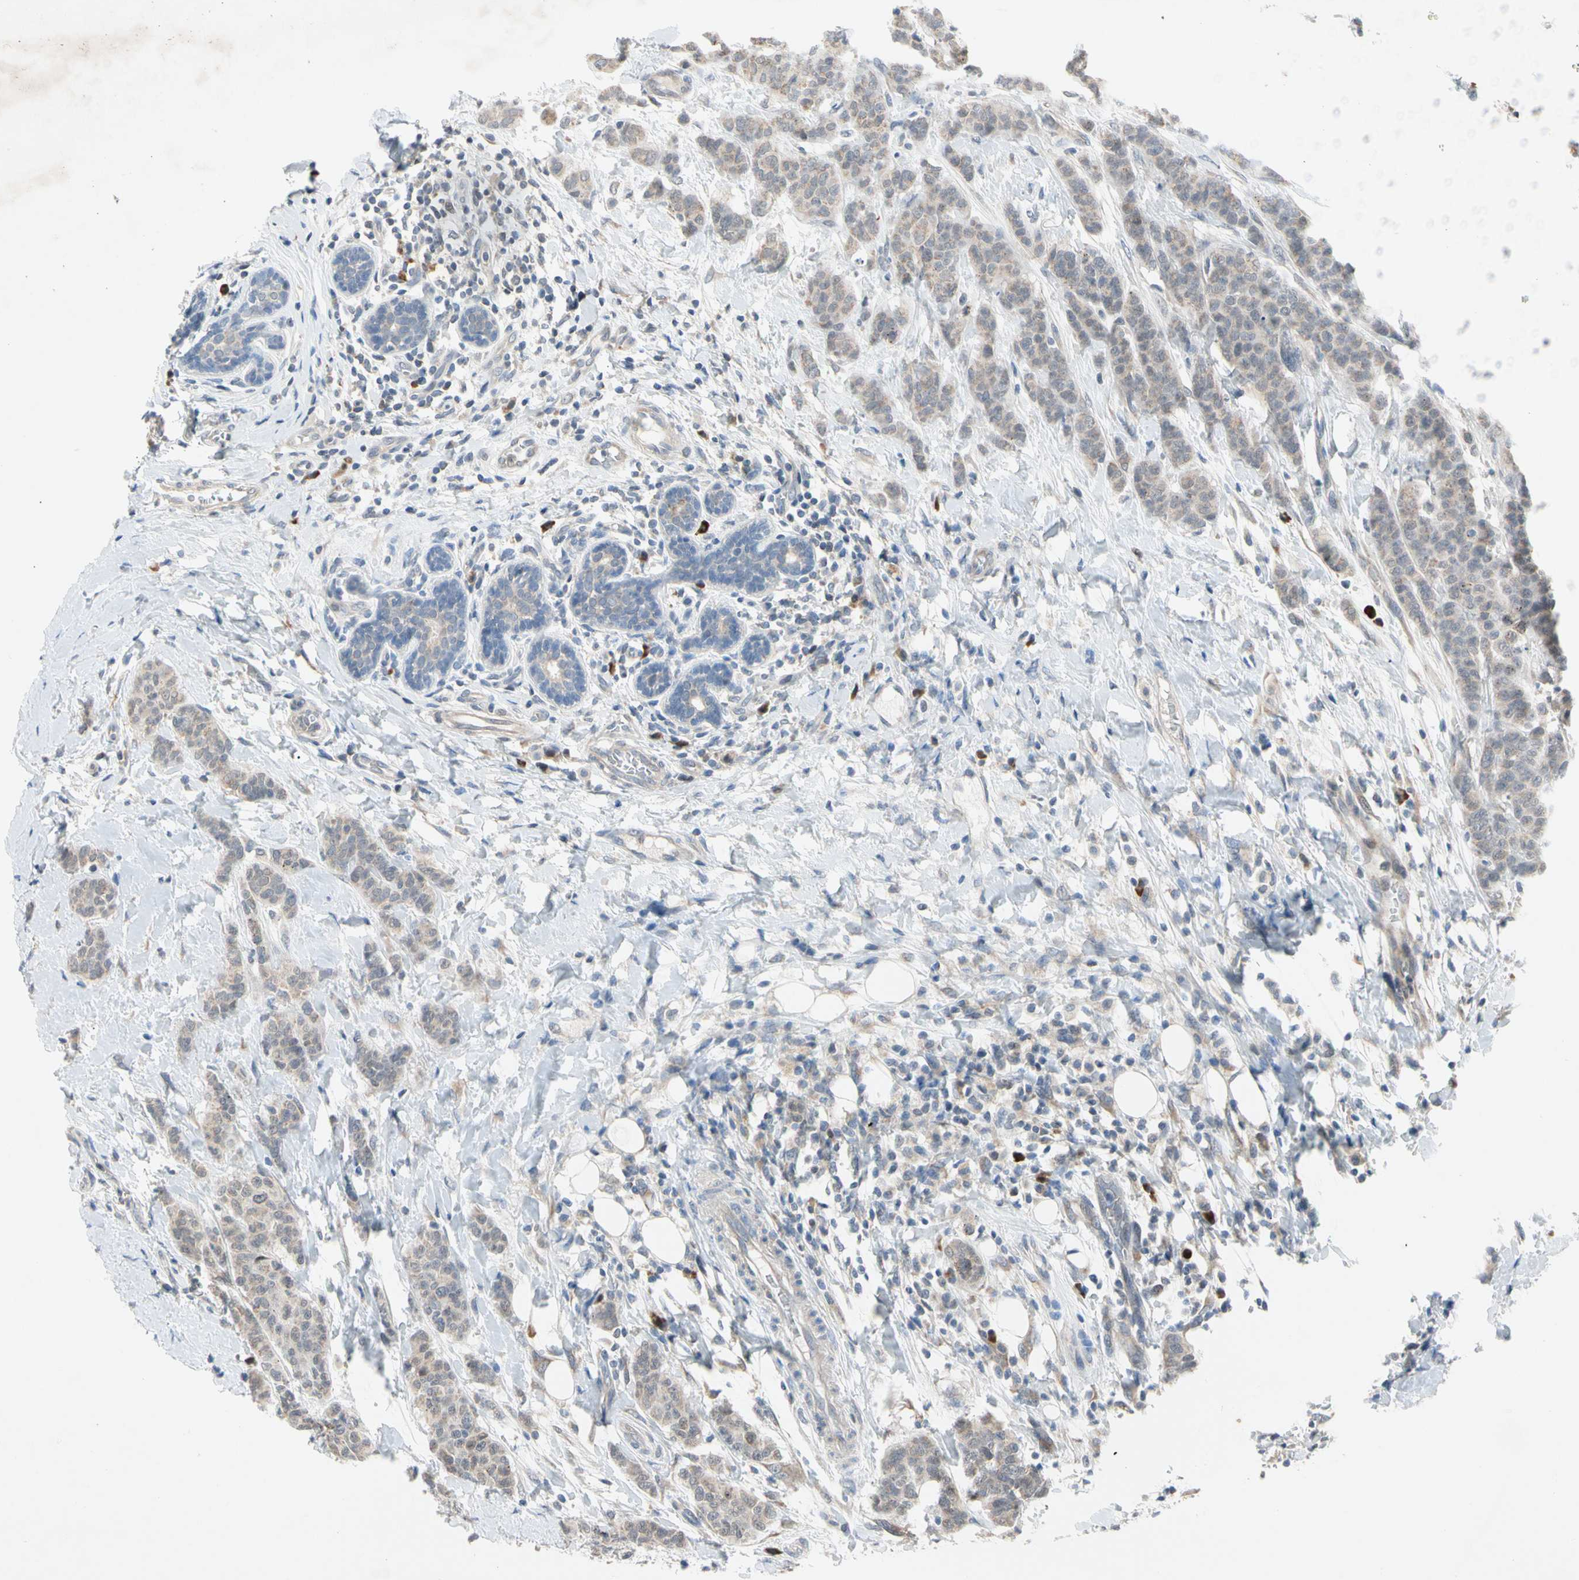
{"staining": {"intensity": "weak", "quantity": ">75%", "location": "cytoplasmic/membranous"}, "tissue": "breast cancer", "cell_type": "Tumor cells", "image_type": "cancer", "snomed": [{"axis": "morphology", "description": "Duct carcinoma"}, {"axis": "topography", "description": "Breast"}], "caption": "DAB immunohistochemical staining of breast cancer exhibits weak cytoplasmic/membranous protein expression in about >75% of tumor cells.", "gene": "MARK1", "patient": {"sex": "female", "age": 40}}